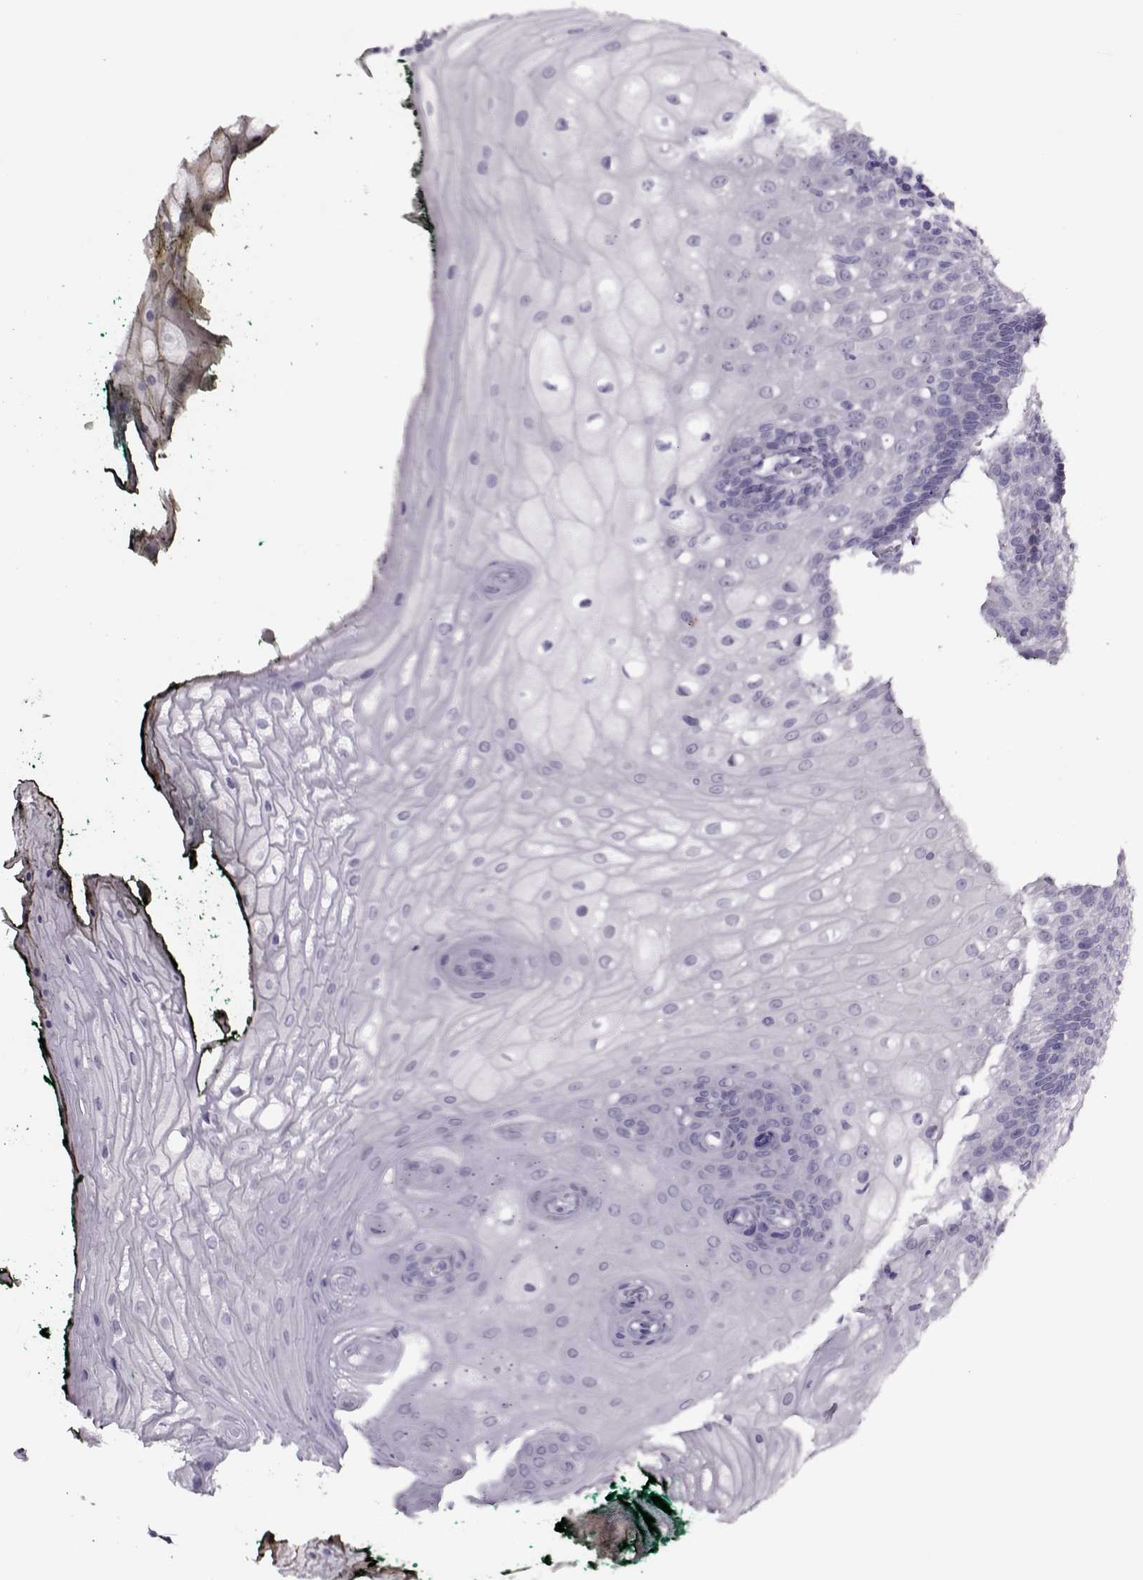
{"staining": {"intensity": "negative", "quantity": "none", "location": "none"}, "tissue": "oral mucosa", "cell_type": "Squamous epithelial cells", "image_type": "normal", "snomed": [{"axis": "morphology", "description": "Normal tissue, NOS"}, {"axis": "topography", "description": "Oral tissue"}, {"axis": "topography", "description": "Head-Neck"}], "caption": "High power microscopy histopathology image of an immunohistochemistry photomicrograph of normal oral mucosa, revealing no significant positivity in squamous epithelial cells. (Stains: DAB (3,3'-diaminobenzidine) immunohistochemistry (IHC) with hematoxylin counter stain, Microscopy: brightfield microscopy at high magnification).", "gene": "CIBAR1", "patient": {"sex": "female", "age": 68}}